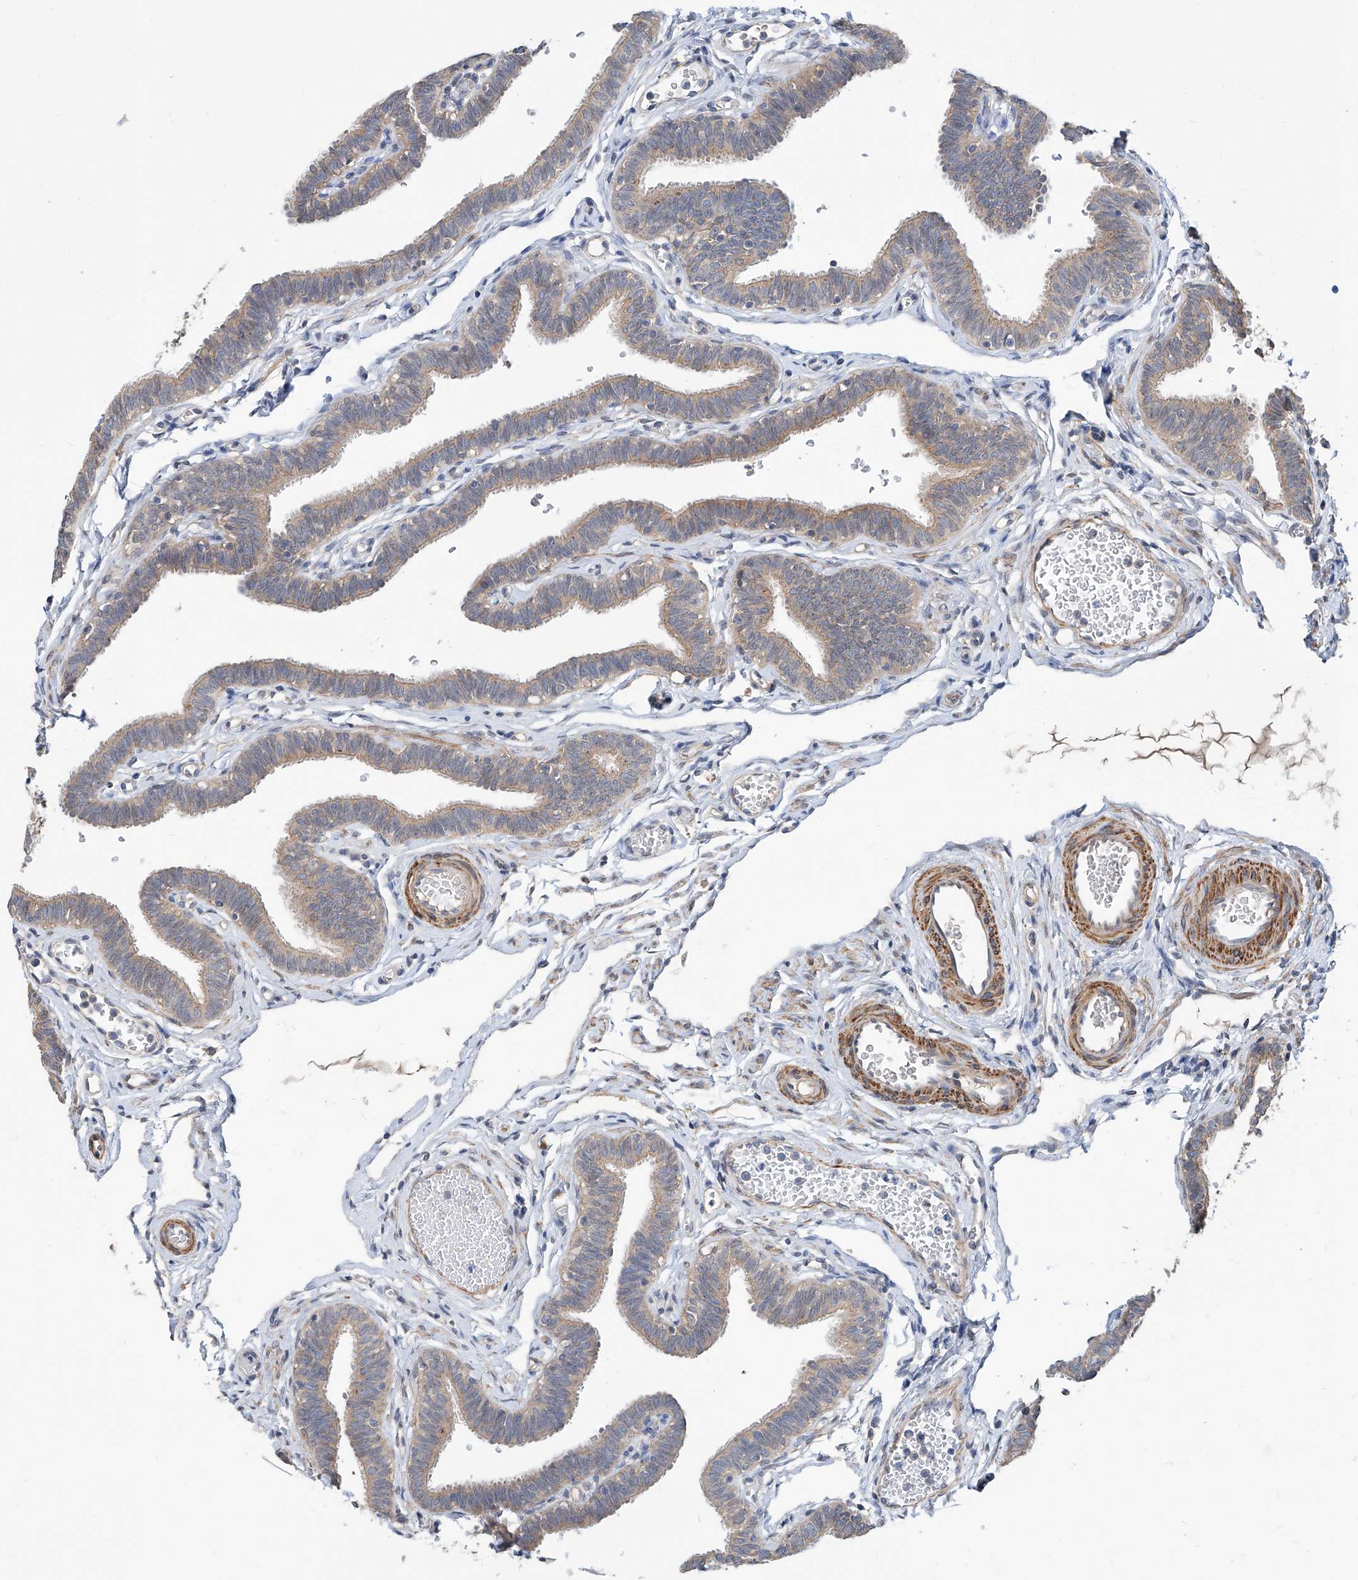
{"staining": {"intensity": "weak", "quantity": "25%-75%", "location": "cytoplasmic/membranous"}, "tissue": "fallopian tube", "cell_type": "Glandular cells", "image_type": "normal", "snomed": [{"axis": "morphology", "description": "Normal tissue, NOS"}, {"axis": "topography", "description": "Fallopian tube"}, {"axis": "topography", "description": "Ovary"}], "caption": "Human fallopian tube stained for a protein (brown) exhibits weak cytoplasmic/membranous positive staining in about 25%-75% of glandular cells.", "gene": "MAGEE2", "patient": {"sex": "female", "age": 23}}